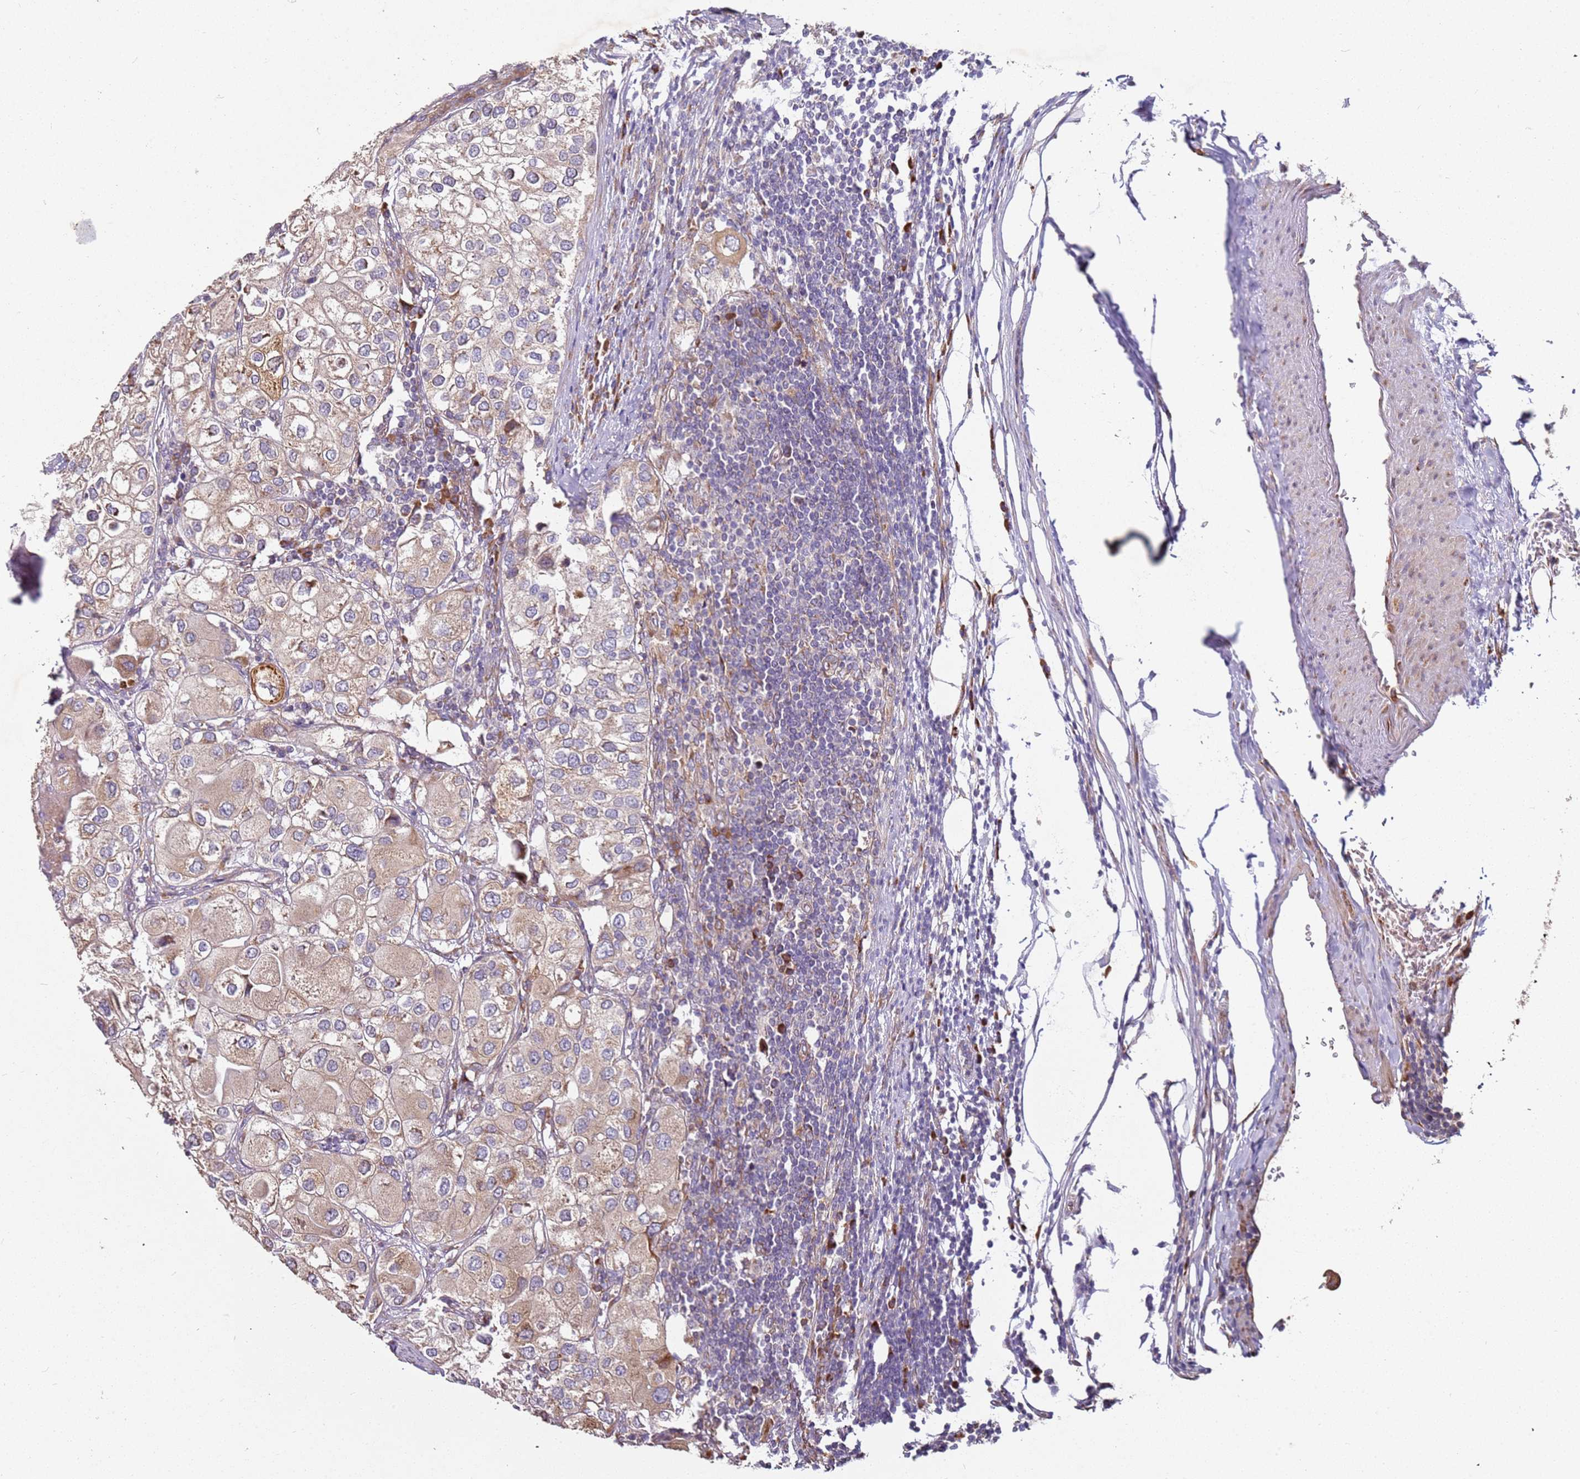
{"staining": {"intensity": "weak", "quantity": ">75%", "location": "cytoplasmic/membranous"}, "tissue": "urothelial cancer", "cell_type": "Tumor cells", "image_type": "cancer", "snomed": [{"axis": "morphology", "description": "Urothelial carcinoma, High grade"}, {"axis": "topography", "description": "Urinary bladder"}], "caption": "Brown immunohistochemical staining in urothelial cancer demonstrates weak cytoplasmic/membranous positivity in approximately >75% of tumor cells.", "gene": "ARFRP1", "patient": {"sex": "male", "age": 64}}